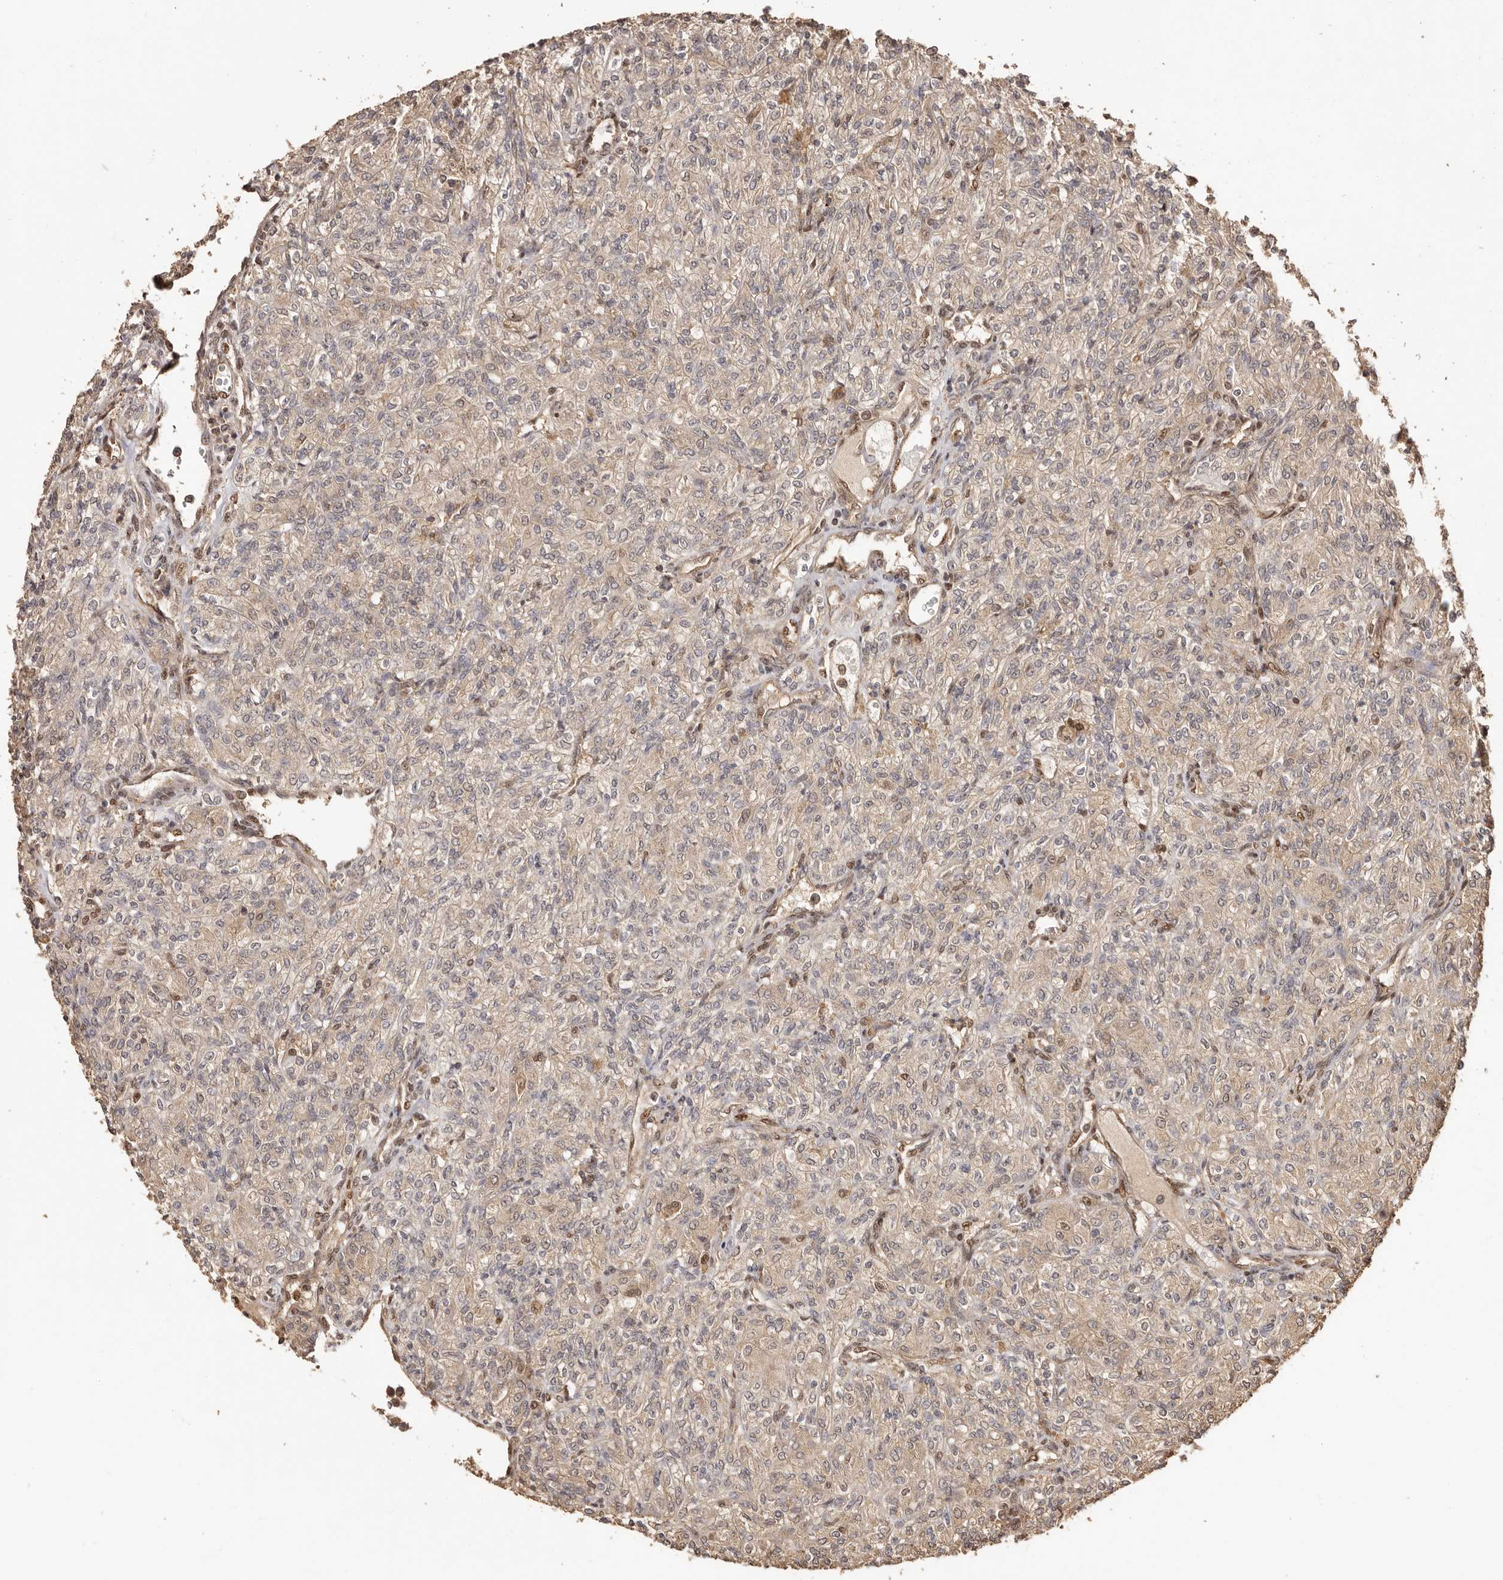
{"staining": {"intensity": "weak", "quantity": "<25%", "location": "cytoplasmic/membranous"}, "tissue": "renal cancer", "cell_type": "Tumor cells", "image_type": "cancer", "snomed": [{"axis": "morphology", "description": "Adenocarcinoma, NOS"}, {"axis": "topography", "description": "Kidney"}], "caption": "Micrograph shows no significant protein expression in tumor cells of renal cancer. (Brightfield microscopy of DAB immunohistochemistry (IHC) at high magnification).", "gene": "UBR2", "patient": {"sex": "male", "age": 77}}